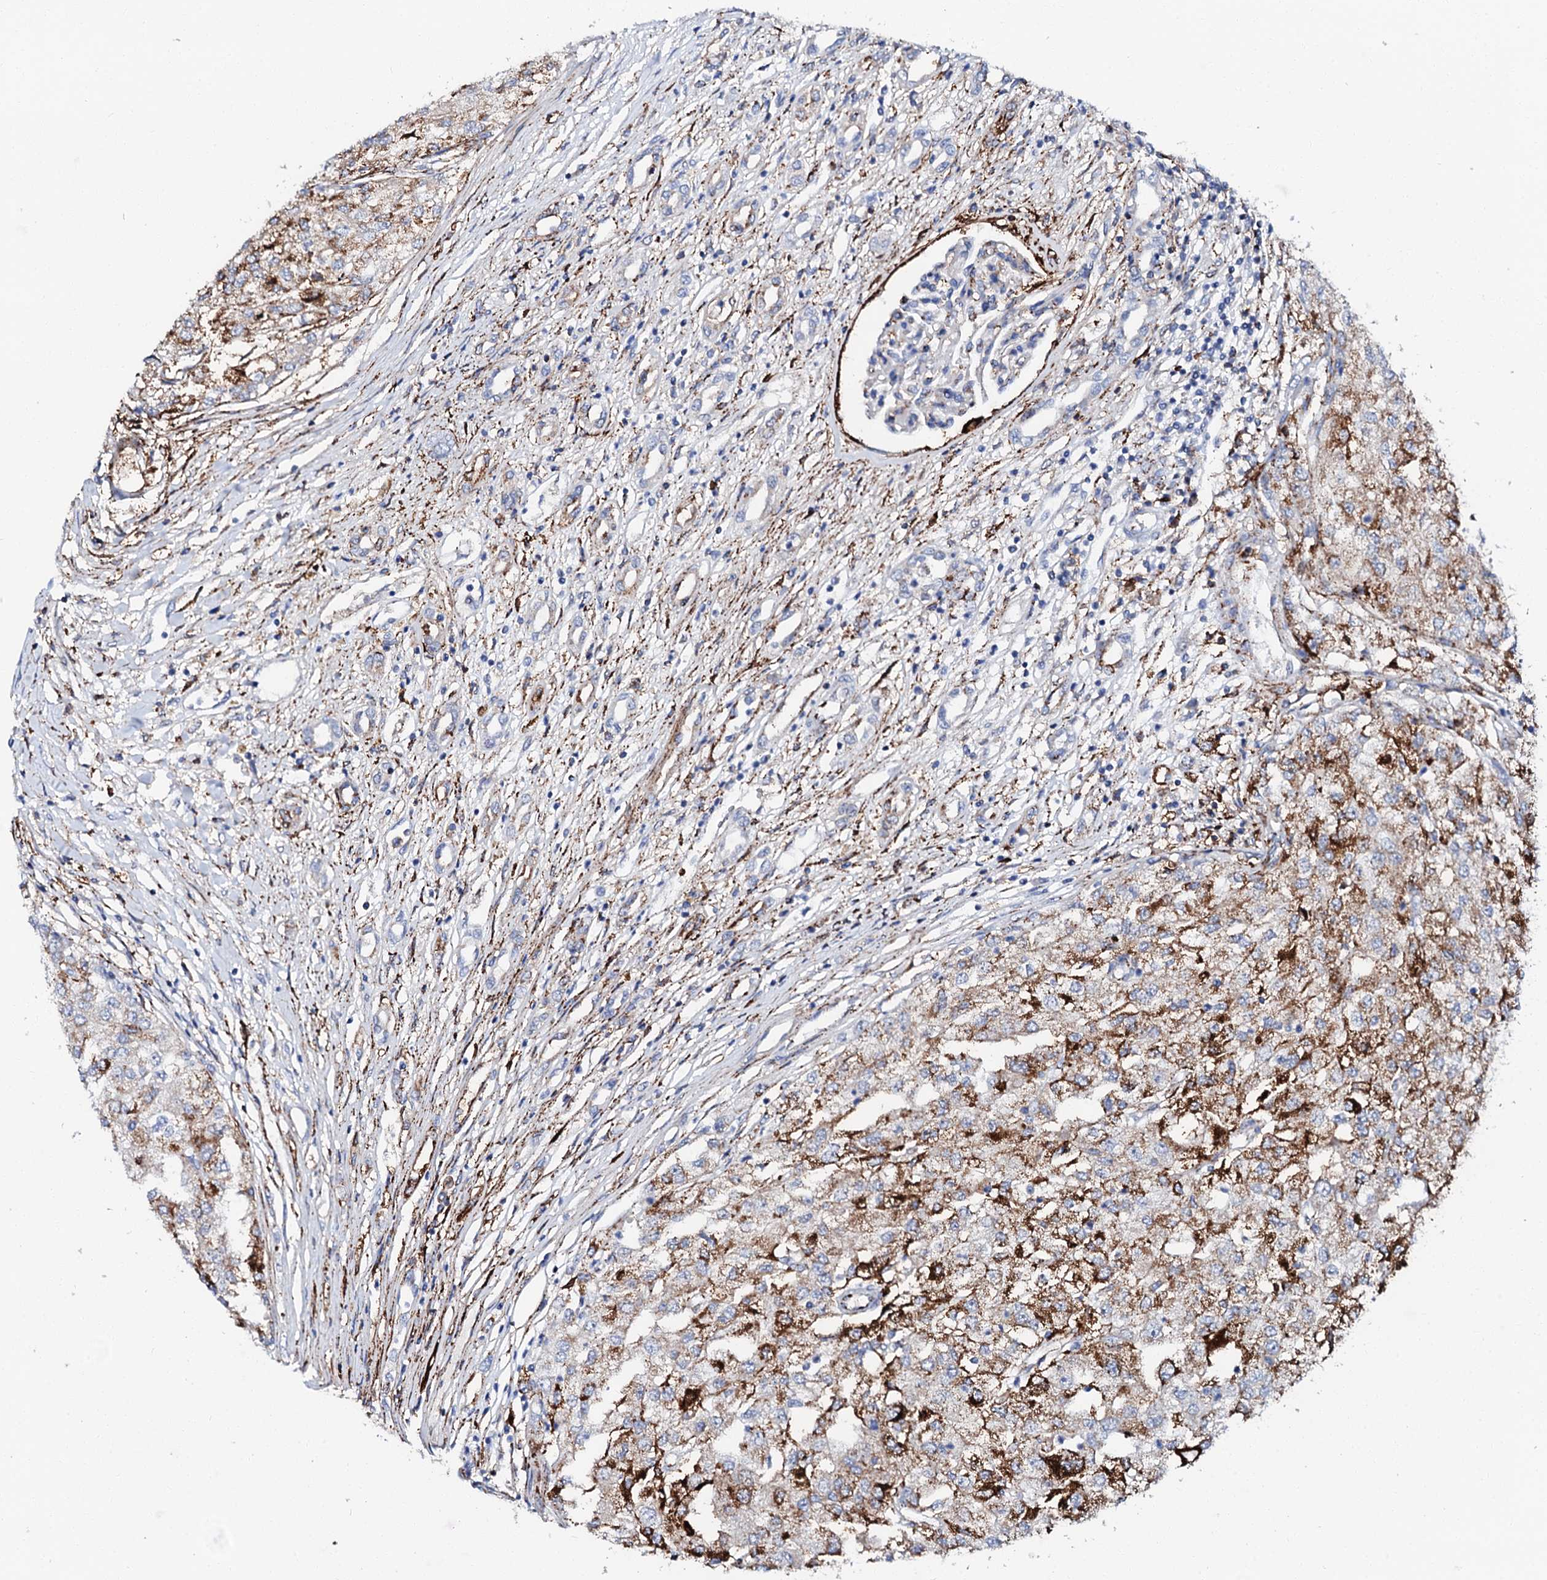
{"staining": {"intensity": "strong", "quantity": "25%-75%", "location": "cytoplasmic/membranous"}, "tissue": "renal cancer", "cell_type": "Tumor cells", "image_type": "cancer", "snomed": [{"axis": "morphology", "description": "Adenocarcinoma, NOS"}, {"axis": "topography", "description": "Kidney"}], "caption": "Human renal adenocarcinoma stained with a protein marker reveals strong staining in tumor cells.", "gene": "MED13L", "patient": {"sex": "female", "age": 54}}